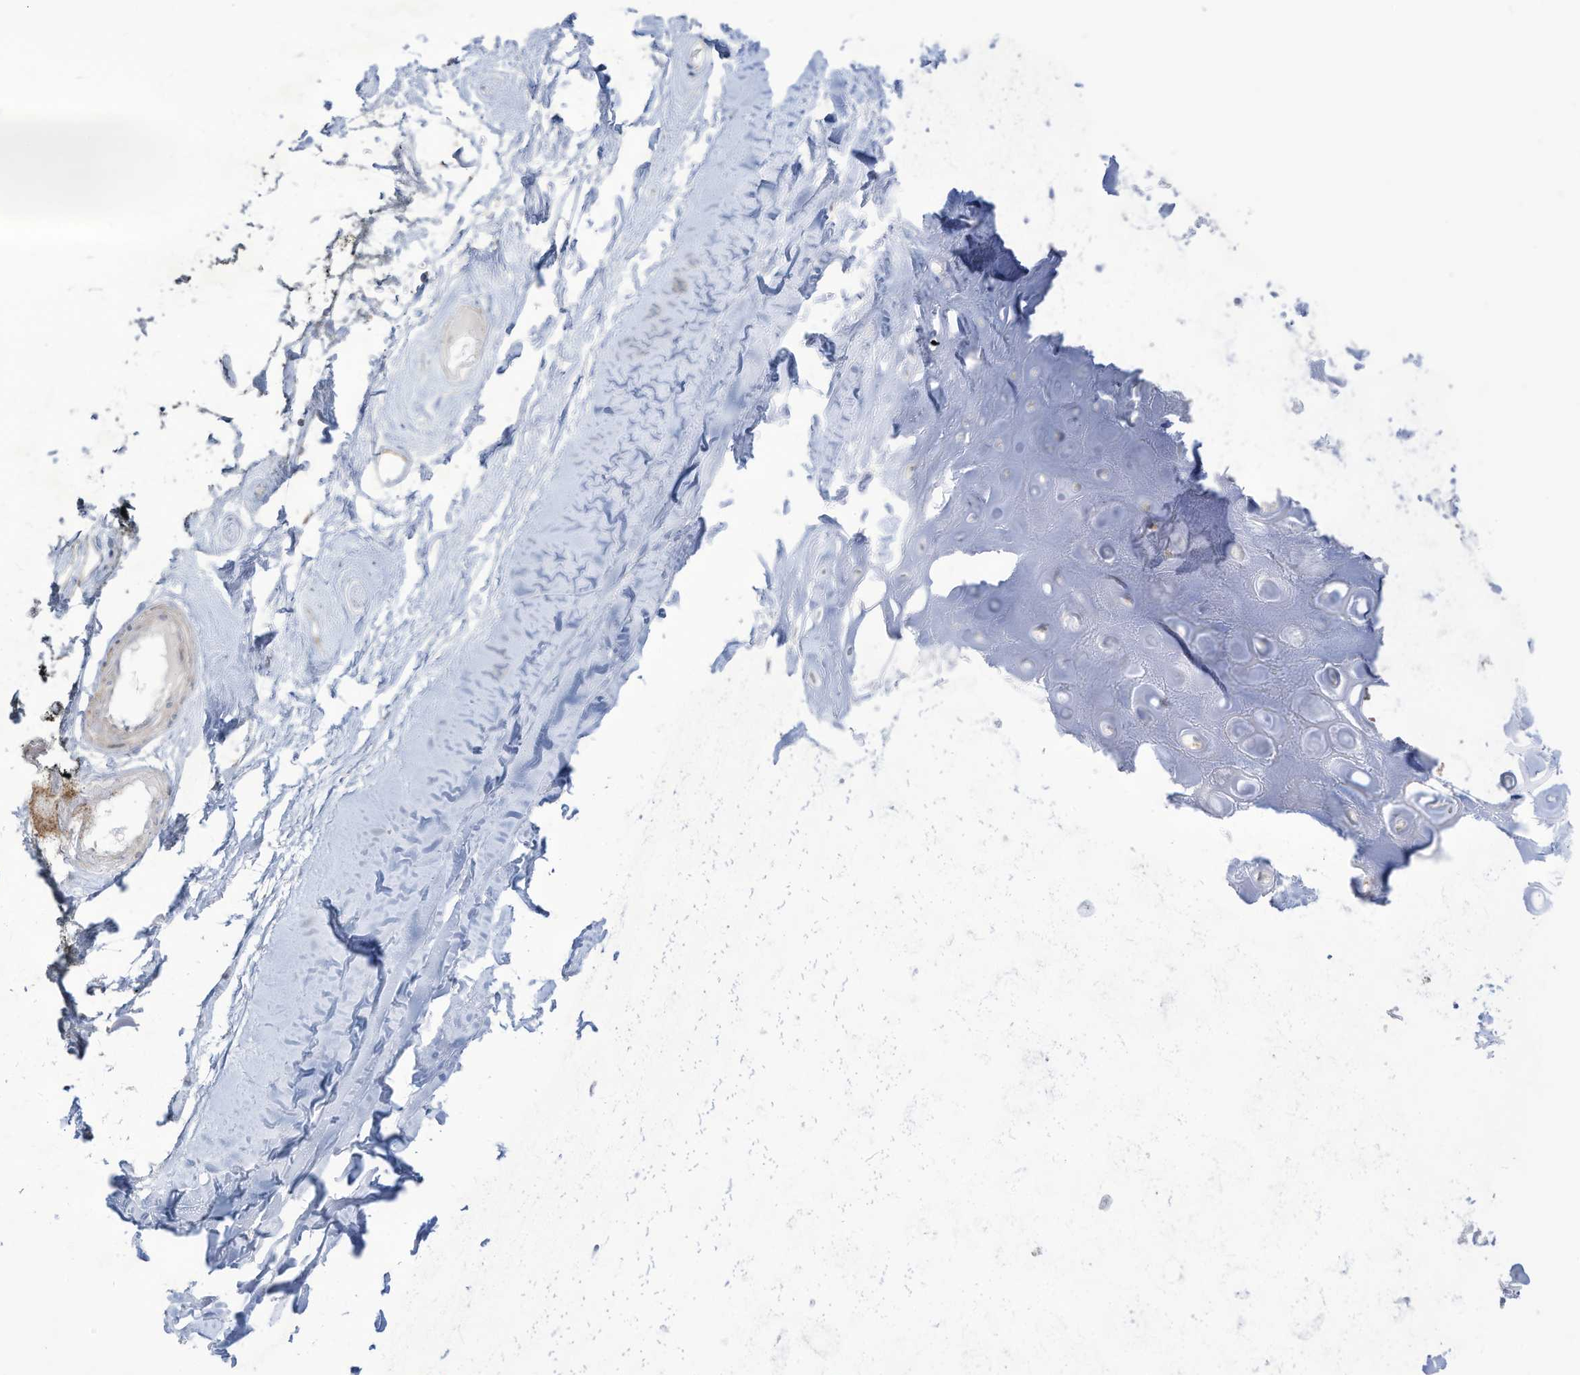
{"staining": {"intensity": "negative", "quantity": "none", "location": "none"}, "tissue": "adipose tissue", "cell_type": "Adipocytes", "image_type": "normal", "snomed": [{"axis": "morphology", "description": "Normal tissue, NOS"}, {"axis": "morphology", "description": "Basal cell carcinoma"}, {"axis": "topography", "description": "Skin"}], "caption": "This is an IHC histopathology image of unremarkable adipose tissue. There is no staining in adipocytes.", "gene": "THNSL2", "patient": {"sex": "female", "age": 89}}